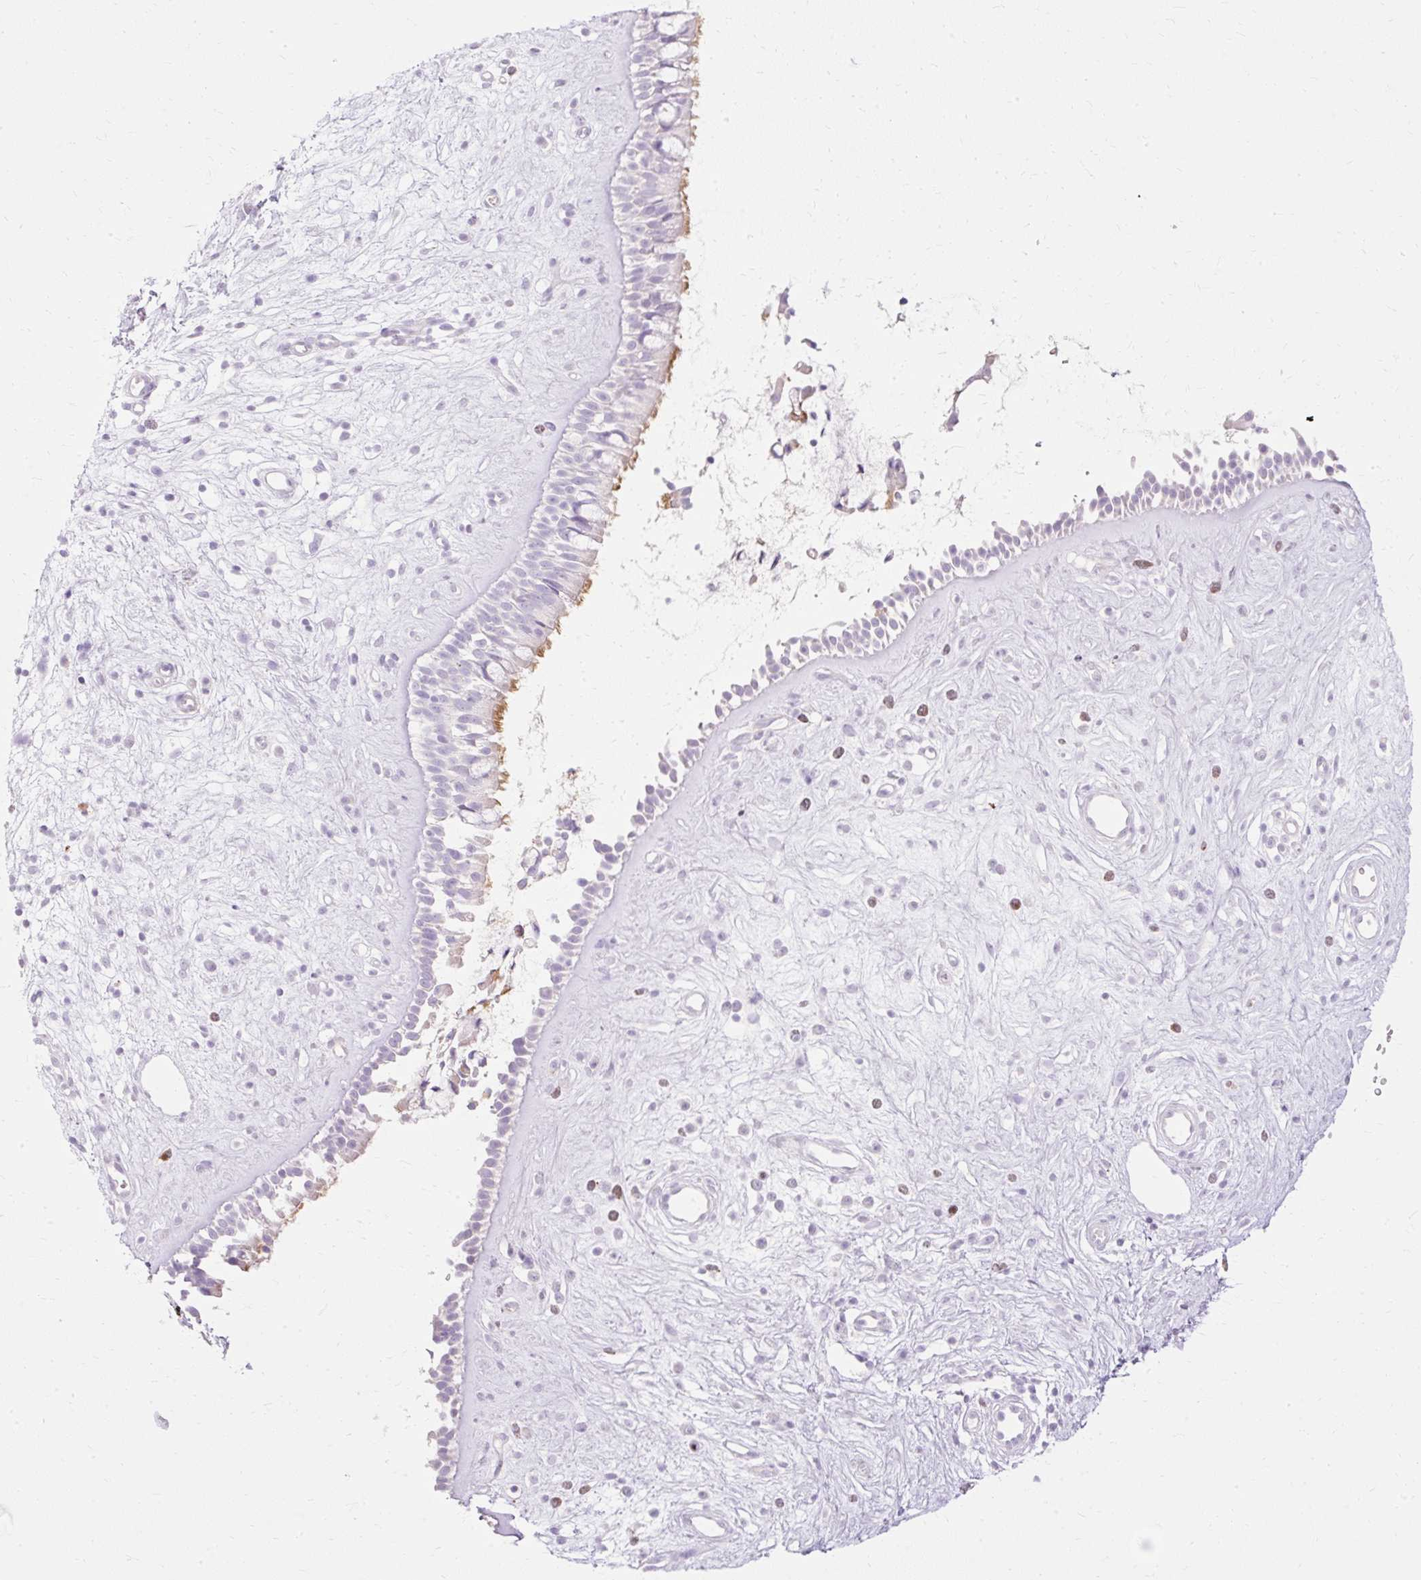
{"staining": {"intensity": "moderate", "quantity": "<25%", "location": "cytoplasmic/membranous"}, "tissue": "nasopharynx", "cell_type": "Respiratory epithelial cells", "image_type": "normal", "snomed": [{"axis": "morphology", "description": "Normal tissue, NOS"}, {"axis": "topography", "description": "Nasopharynx"}], "caption": "High-magnification brightfield microscopy of unremarkable nasopharynx stained with DAB (brown) and counterstained with hematoxylin (blue). respiratory epithelial cells exhibit moderate cytoplasmic/membranous positivity is identified in approximately<25% of cells. (brown staining indicates protein expression, while blue staining denotes nuclei).", "gene": "HSD11B1", "patient": {"sex": "male", "age": 32}}